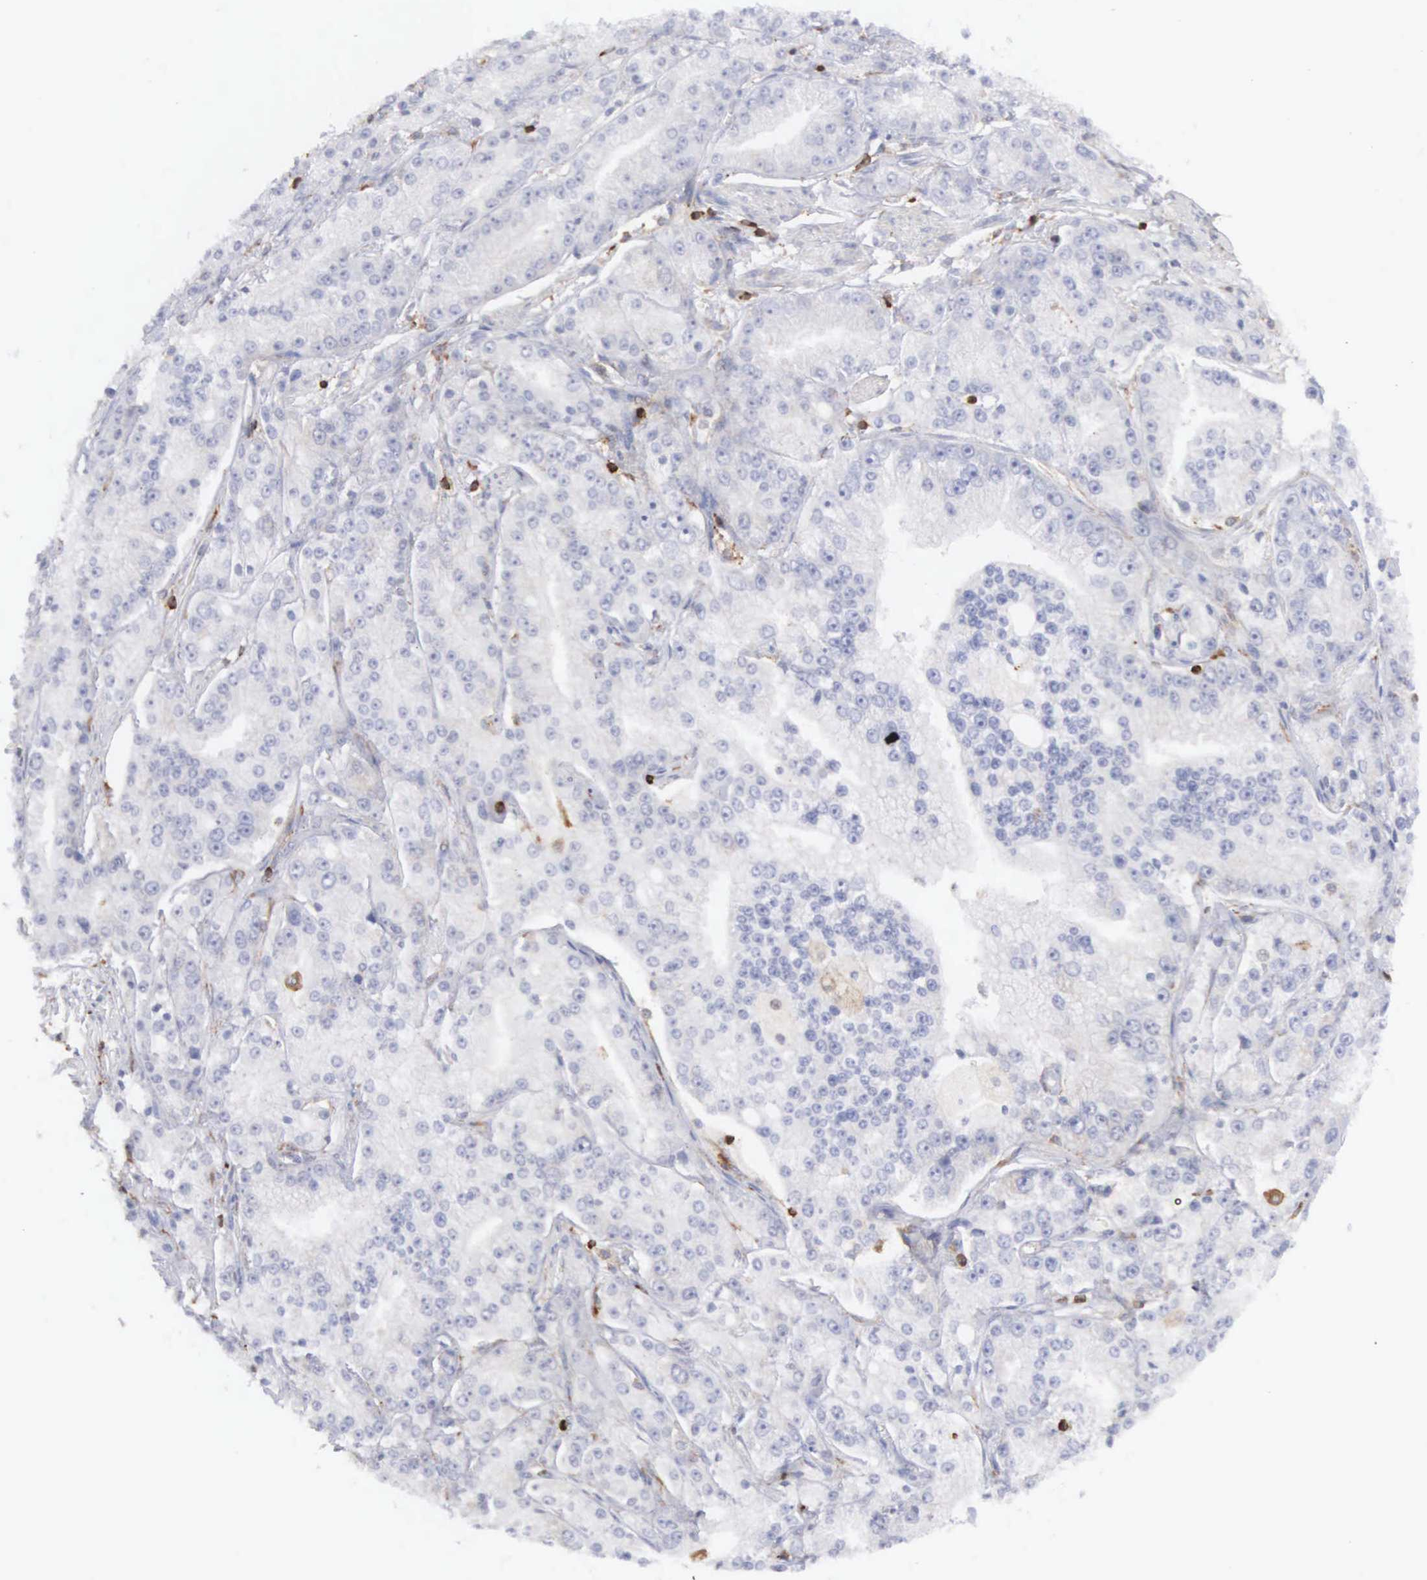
{"staining": {"intensity": "negative", "quantity": "none", "location": "none"}, "tissue": "colorectal cancer", "cell_type": "Tumor cells", "image_type": "cancer", "snomed": [{"axis": "morphology", "description": "Adenocarcinoma, NOS"}, {"axis": "topography", "description": "Colon"}], "caption": "IHC of human colorectal cancer reveals no expression in tumor cells. (DAB immunohistochemistry (IHC), high magnification).", "gene": "SH3BP1", "patient": {"sex": "female", "age": 70}}